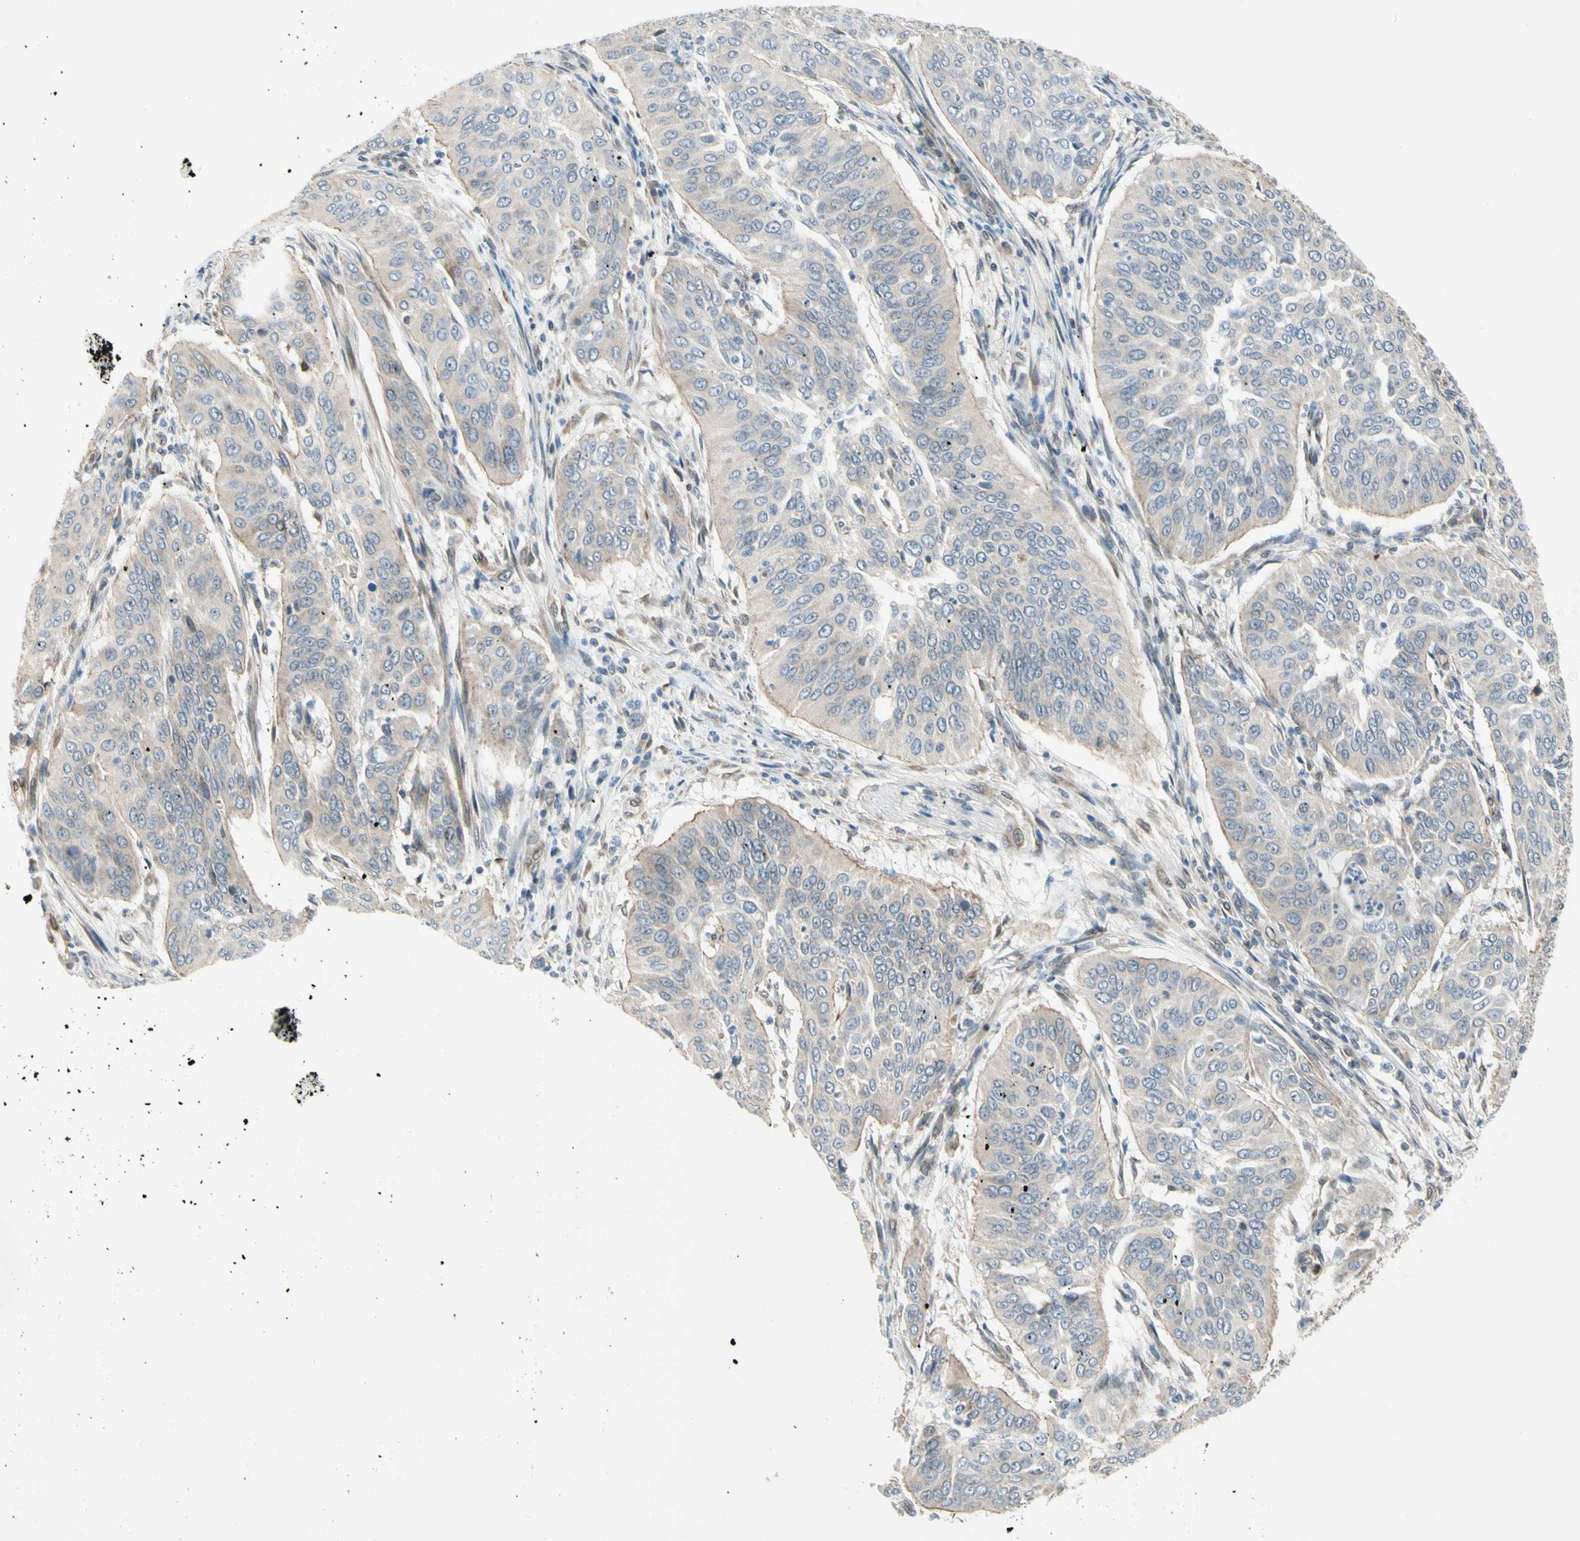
{"staining": {"intensity": "weak", "quantity": ">75%", "location": "cytoplasmic/membranous"}, "tissue": "cervical cancer", "cell_type": "Tumor cells", "image_type": "cancer", "snomed": [{"axis": "morphology", "description": "Normal tissue, NOS"}, {"axis": "morphology", "description": "Squamous cell carcinoma, NOS"}, {"axis": "topography", "description": "Cervix"}], "caption": "Protein staining of cervical squamous cell carcinoma tissue shows weak cytoplasmic/membranous staining in approximately >75% of tumor cells.", "gene": "TRAF2", "patient": {"sex": "female", "age": 39}}